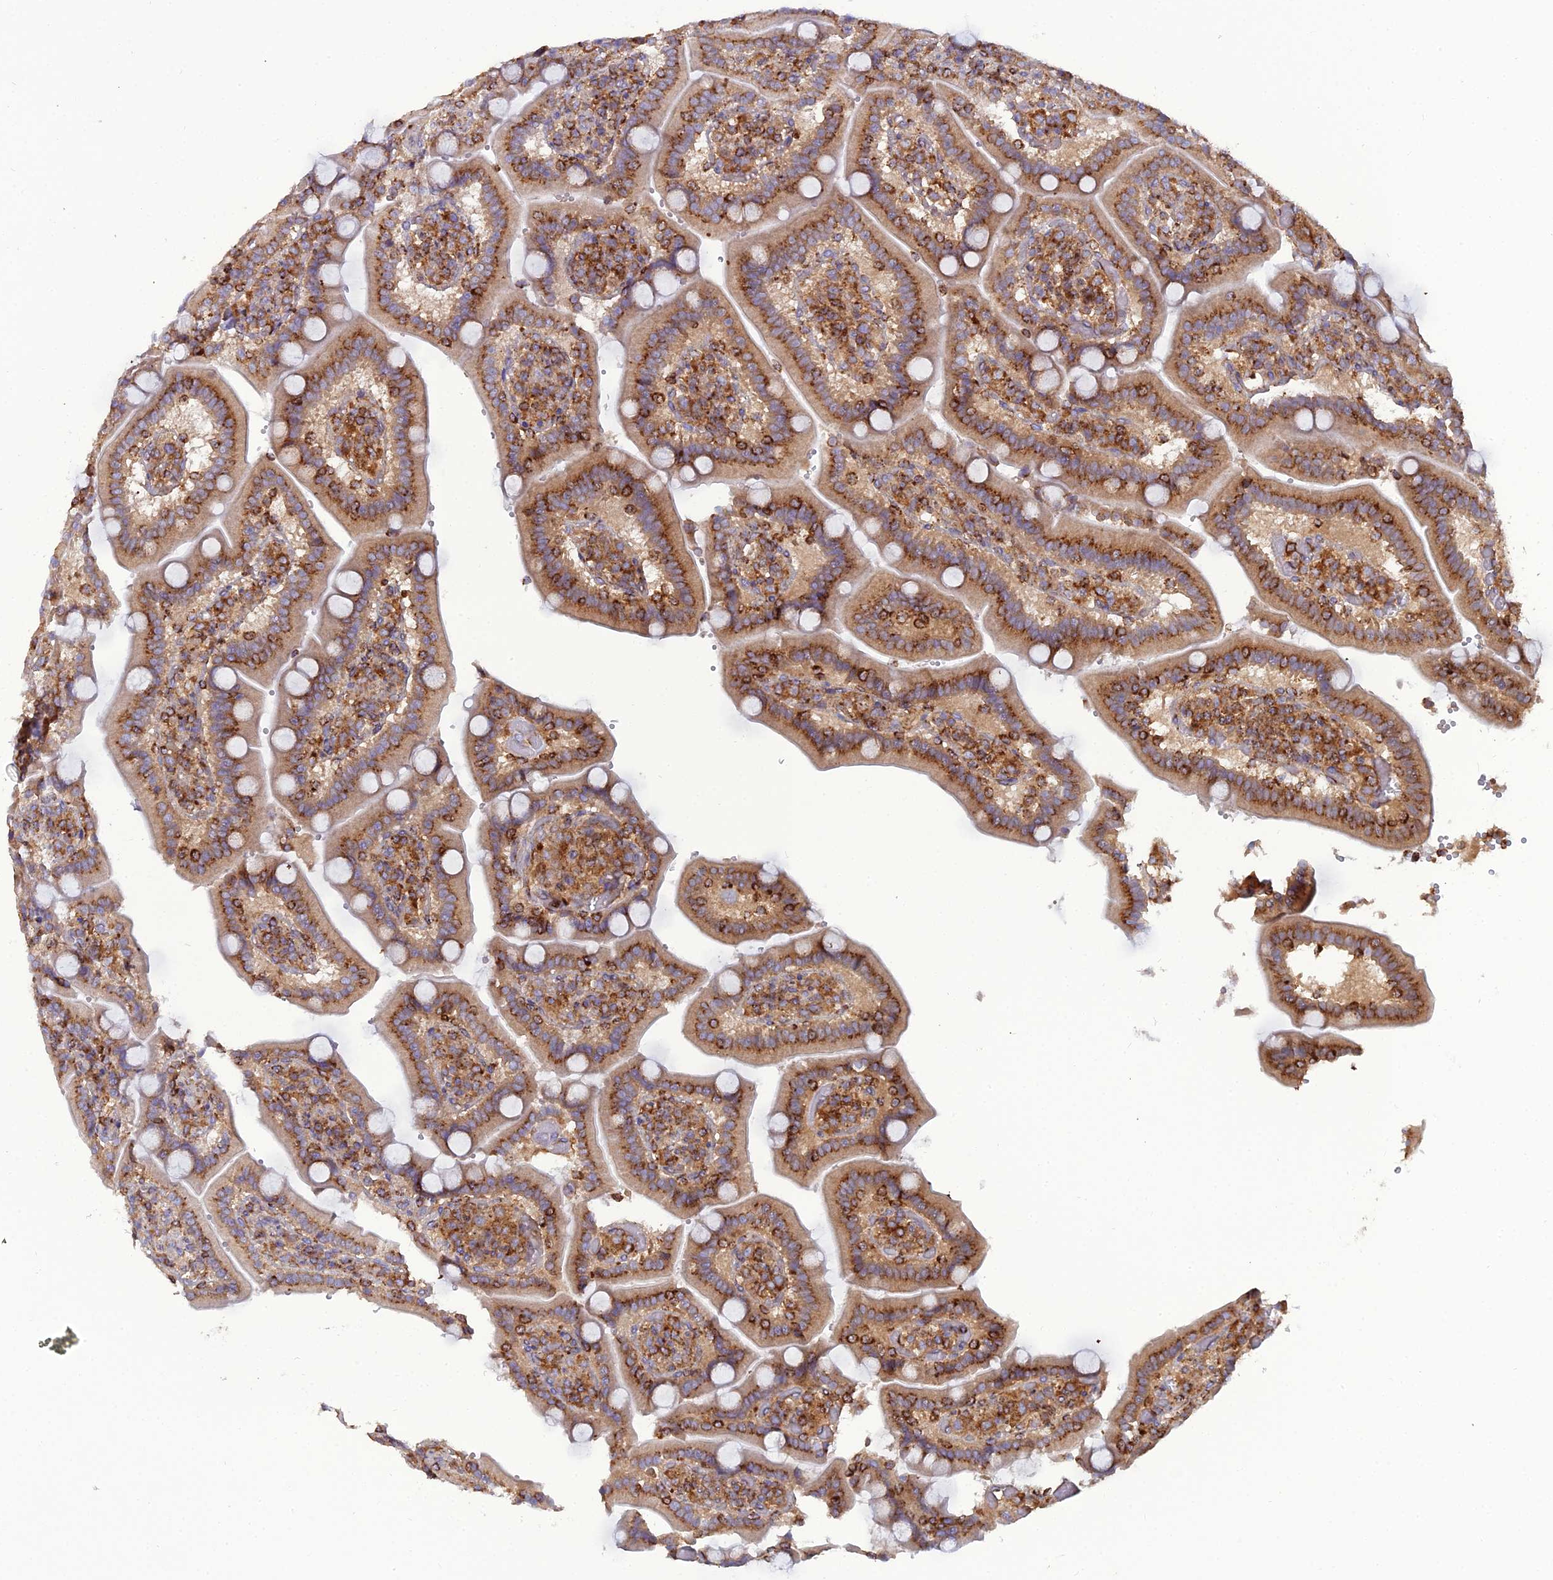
{"staining": {"intensity": "strong", "quantity": "25%-75%", "location": "cytoplasmic/membranous"}, "tissue": "duodenum", "cell_type": "Glandular cells", "image_type": "normal", "snomed": [{"axis": "morphology", "description": "Normal tissue, NOS"}, {"axis": "topography", "description": "Duodenum"}], "caption": "A histopathology image of human duodenum stained for a protein displays strong cytoplasmic/membranous brown staining in glandular cells. The staining was performed using DAB to visualize the protein expression in brown, while the nuclei were stained in blue with hematoxylin (Magnification: 20x).", "gene": "LNPEP", "patient": {"sex": "female", "age": 62}}